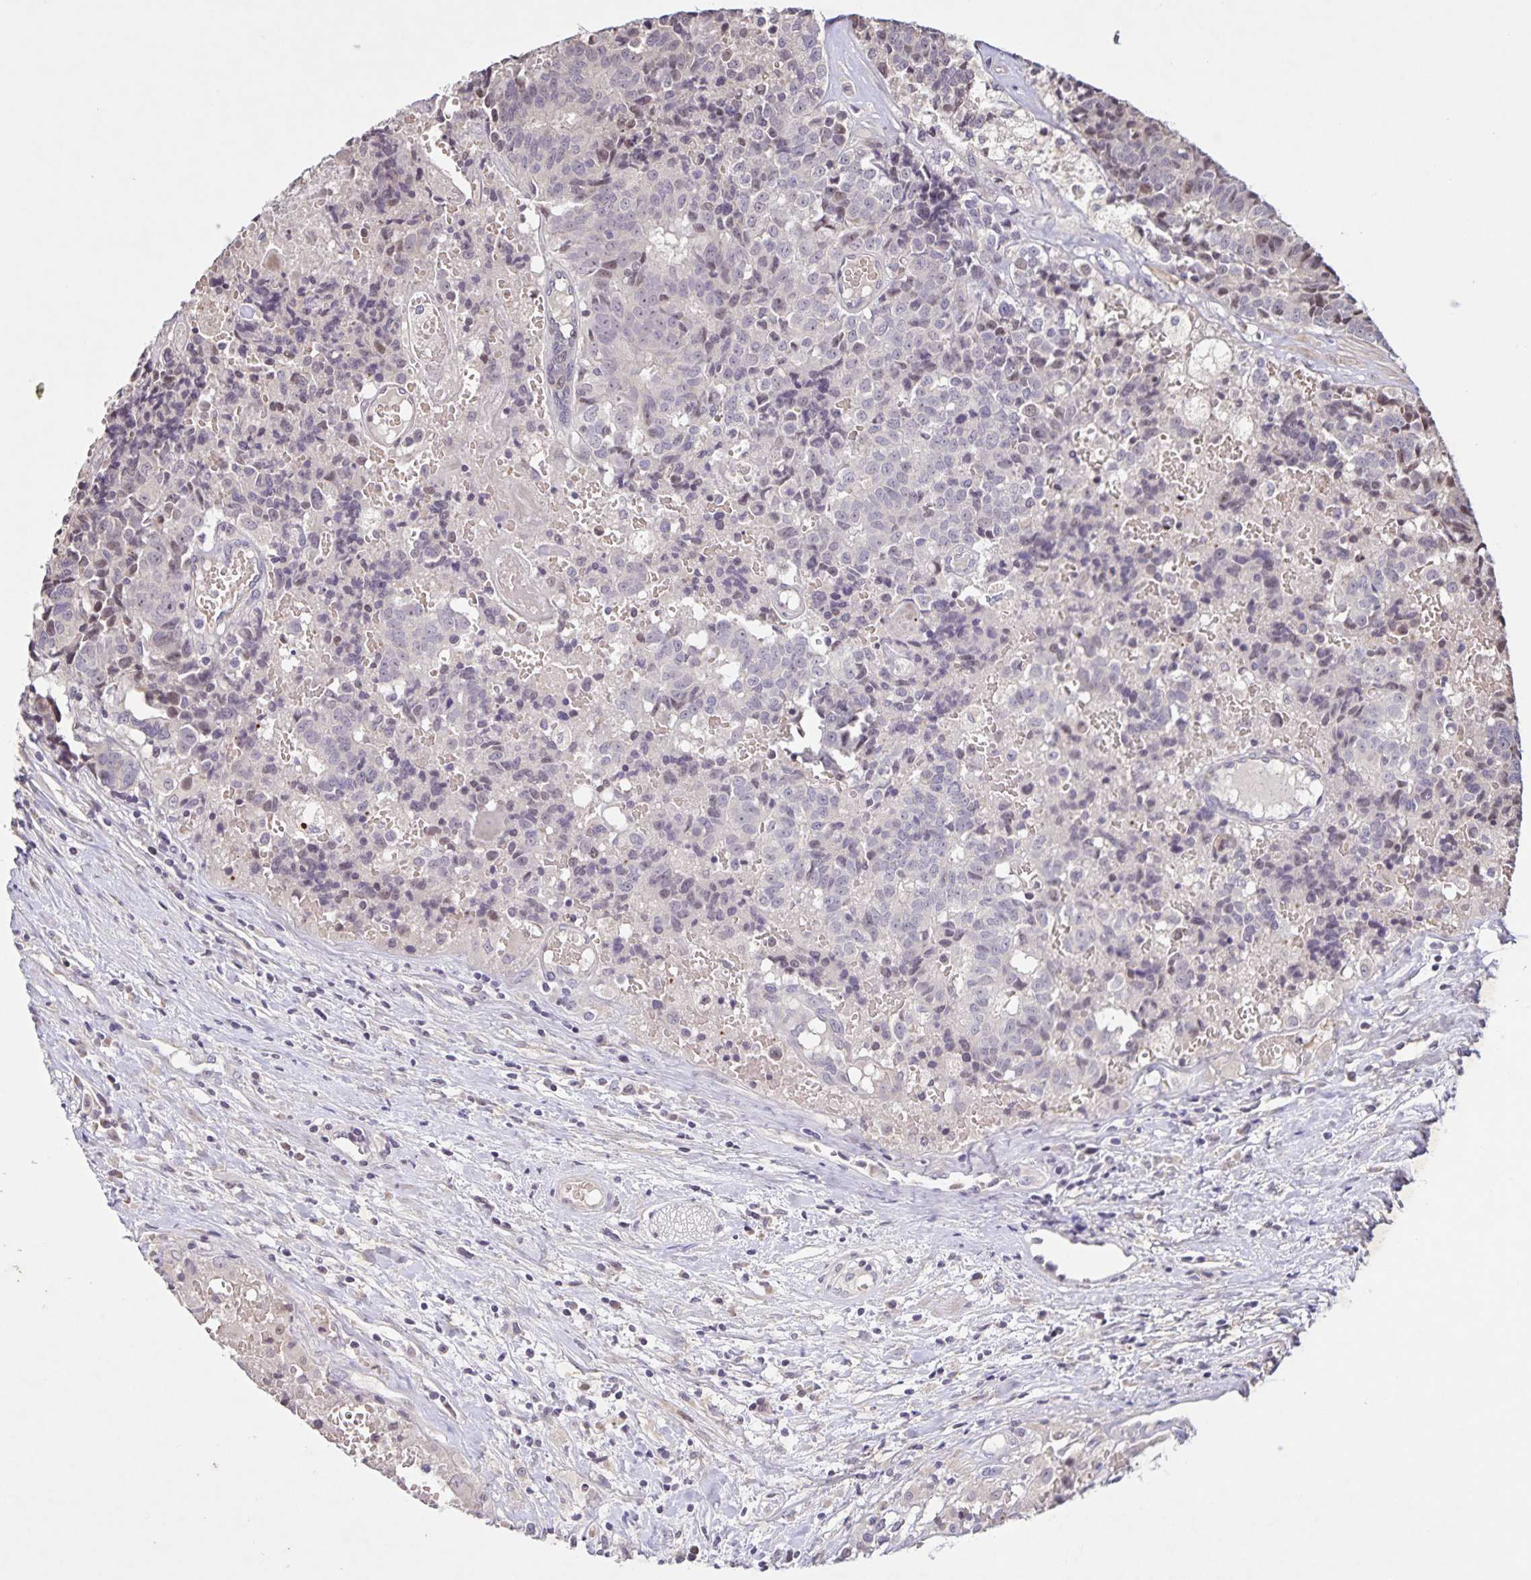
{"staining": {"intensity": "negative", "quantity": "none", "location": "none"}, "tissue": "prostate cancer", "cell_type": "Tumor cells", "image_type": "cancer", "snomed": [{"axis": "morphology", "description": "Adenocarcinoma, High grade"}, {"axis": "topography", "description": "Prostate and seminal vesicle, NOS"}], "caption": "Immunohistochemical staining of human high-grade adenocarcinoma (prostate) demonstrates no significant expression in tumor cells. (Stains: DAB (3,3'-diaminobenzidine) IHC with hematoxylin counter stain, Microscopy: brightfield microscopy at high magnification).", "gene": "GDF2", "patient": {"sex": "male", "age": 60}}